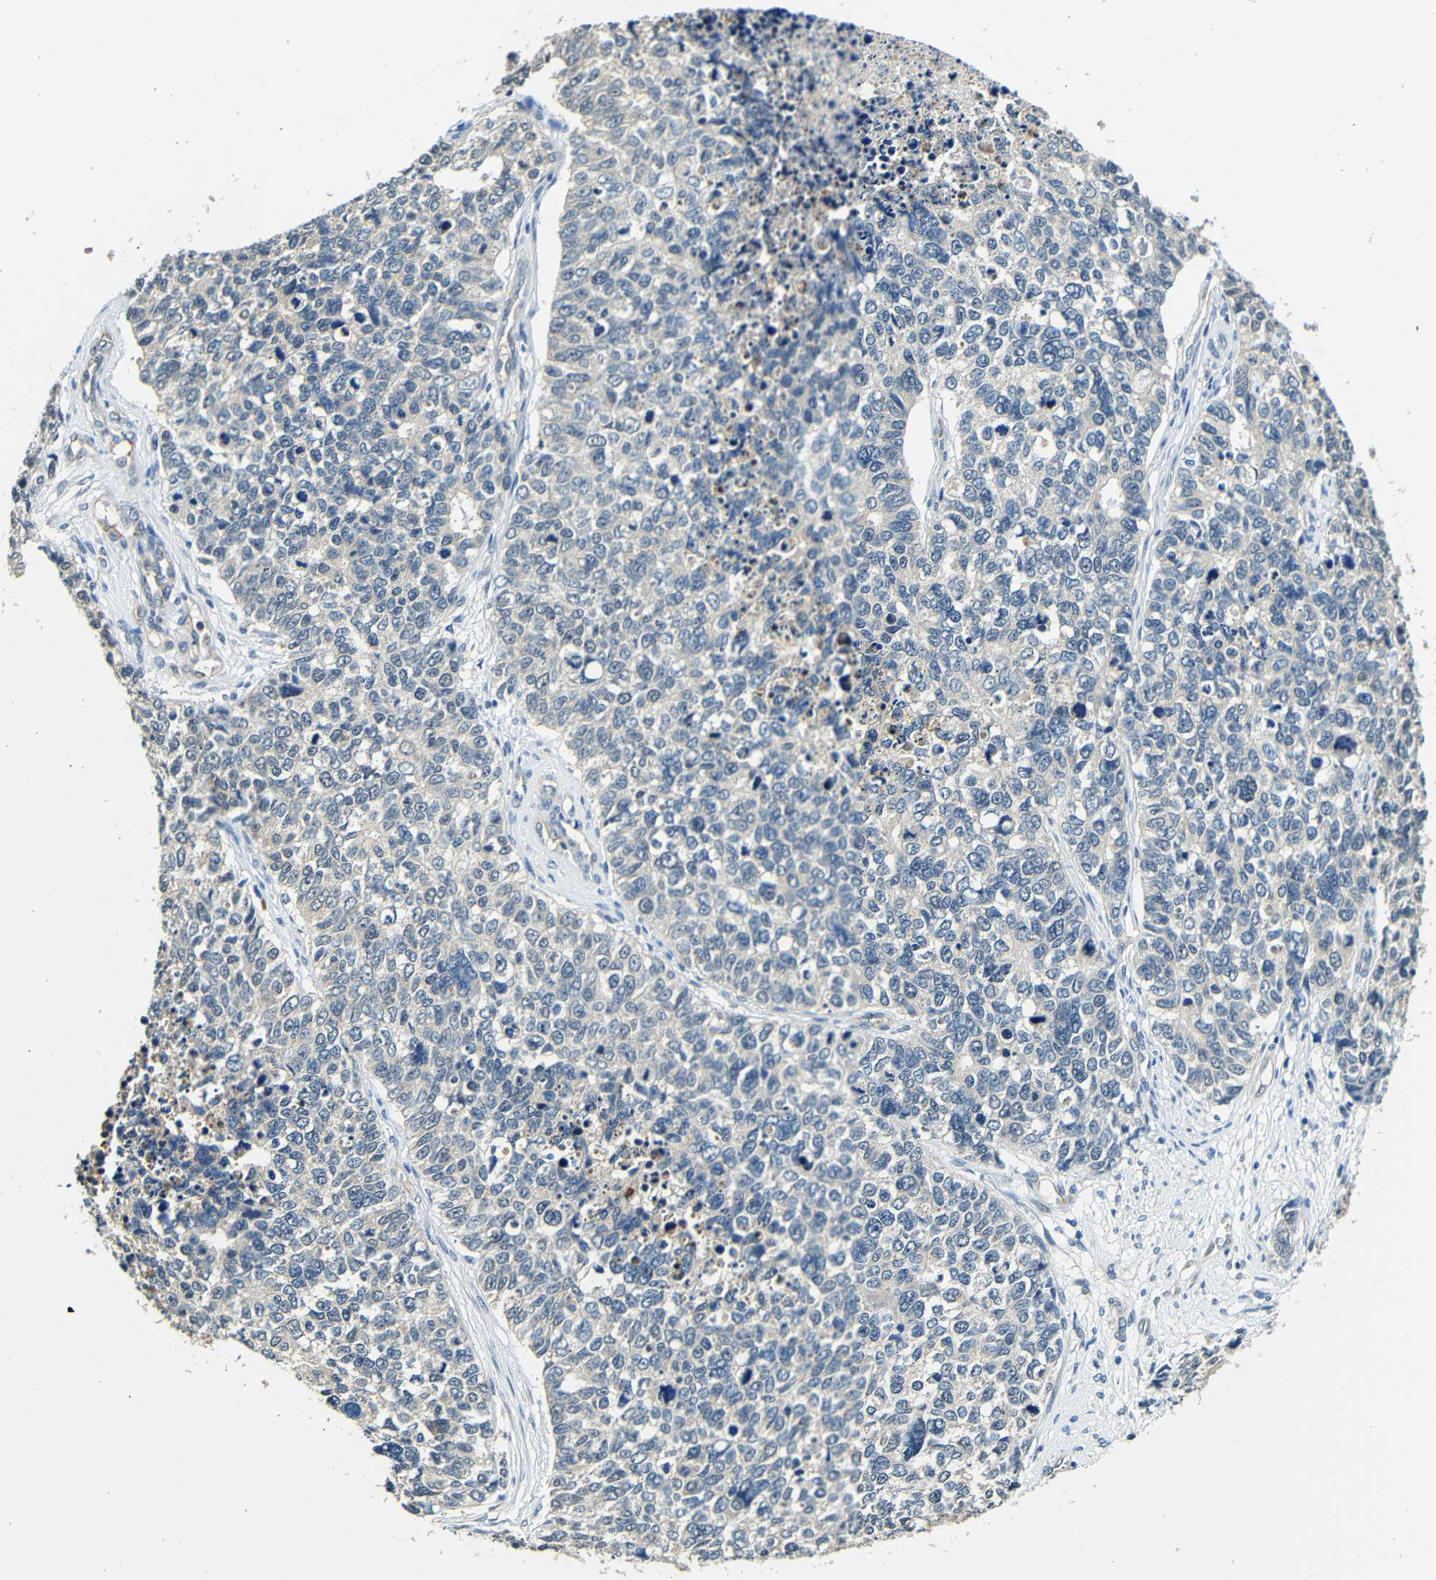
{"staining": {"intensity": "negative", "quantity": "none", "location": "none"}, "tissue": "cervical cancer", "cell_type": "Tumor cells", "image_type": "cancer", "snomed": [{"axis": "morphology", "description": "Squamous cell carcinoma, NOS"}, {"axis": "topography", "description": "Cervix"}], "caption": "IHC of cervical squamous cell carcinoma displays no expression in tumor cells.", "gene": "ADAP1", "patient": {"sex": "female", "age": 63}}